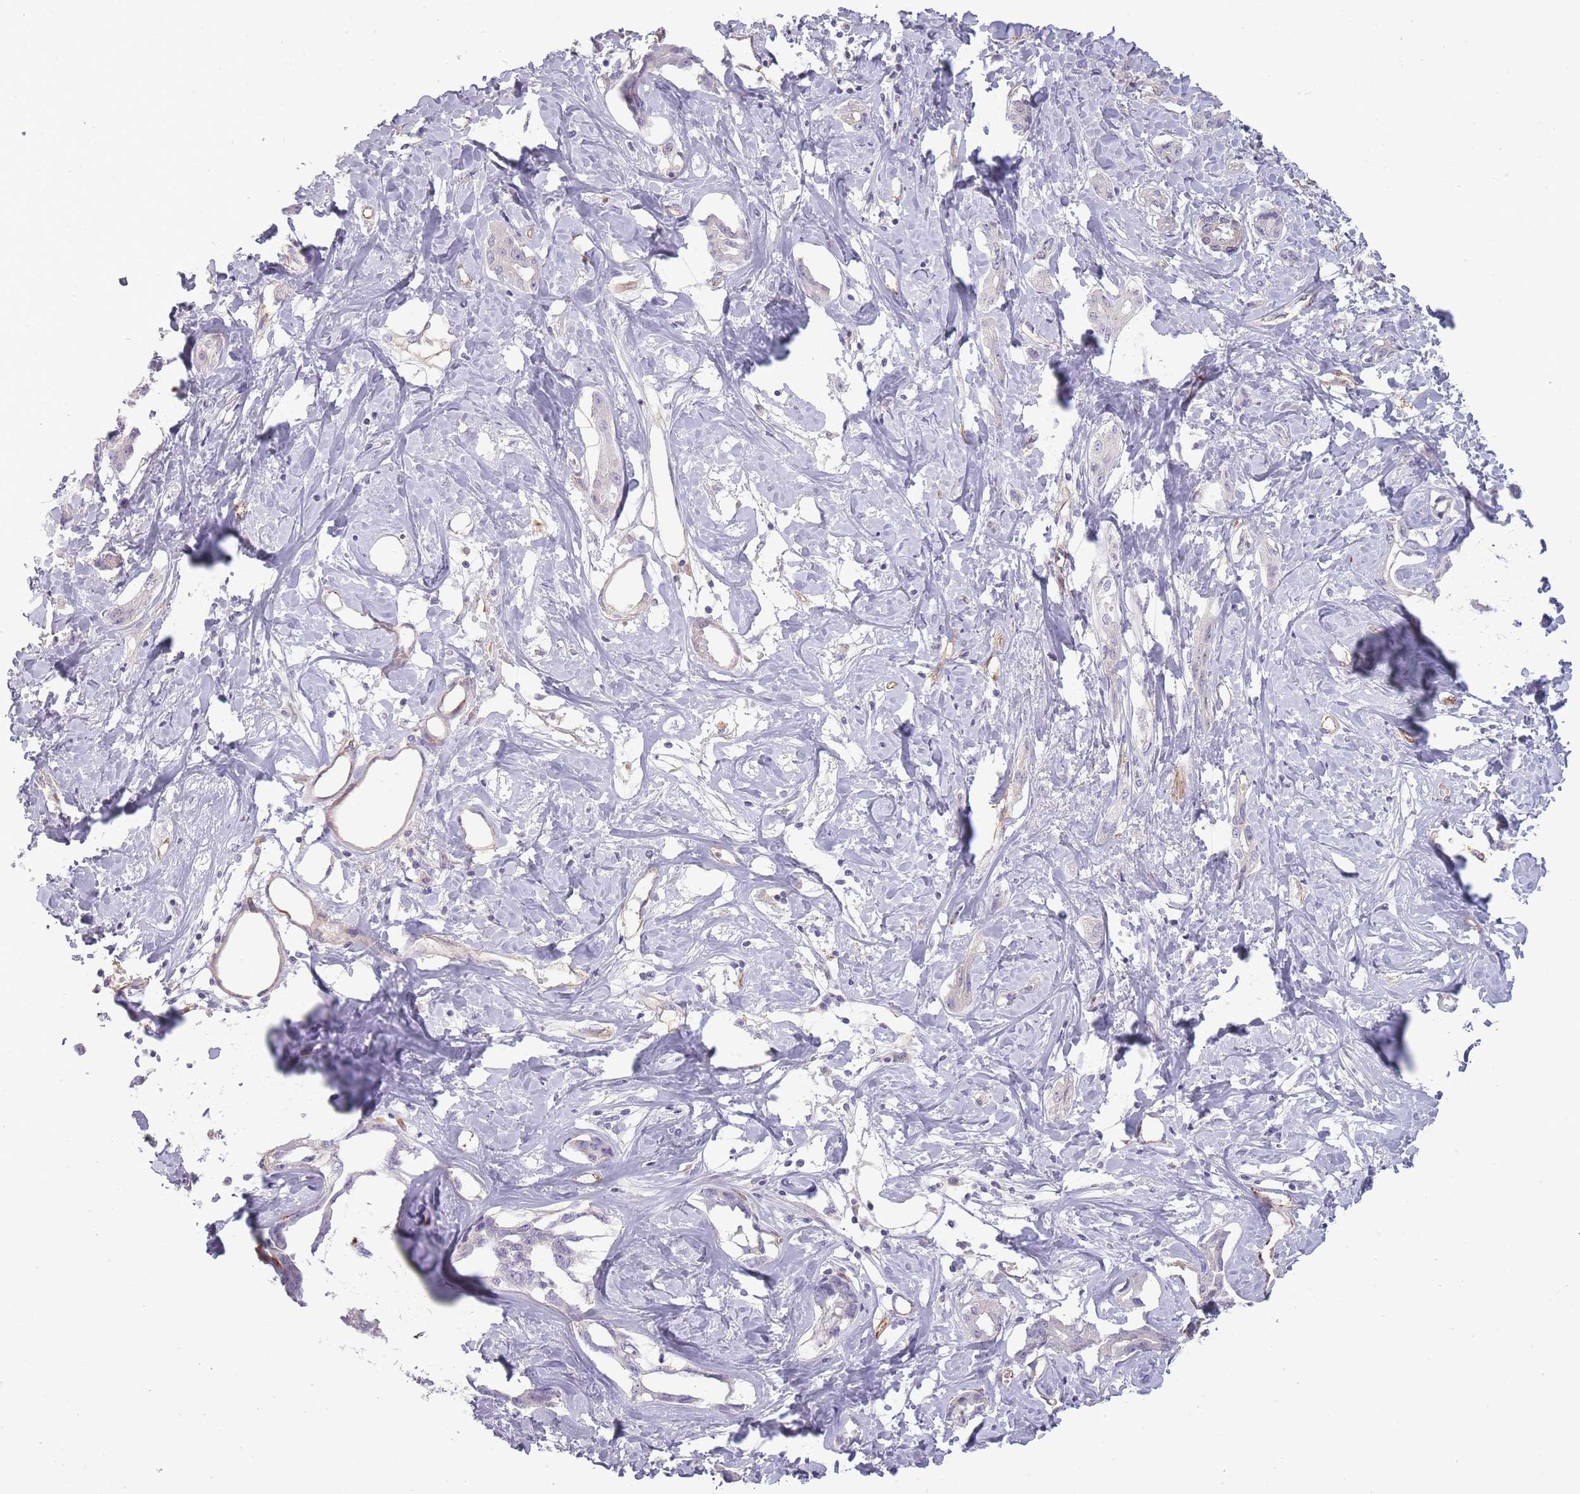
{"staining": {"intensity": "negative", "quantity": "none", "location": "none"}, "tissue": "liver cancer", "cell_type": "Tumor cells", "image_type": "cancer", "snomed": [{"axis": "morphology", "description": "Cholangiocarcinoma"}, {"axis": "topography", "description": "Liver"}], "caption": "The micrograph demonstrates no significant positivity in tumor cells of liver cholangiocarcinoma. The staining was performed using DAB to visualize the protein expression in brown, while the nuclei were stained in blue with hematoxylin (Magnification: 20x).", "gene": "SLC8A2", "patient": {"sex": "male", "age": 59}}